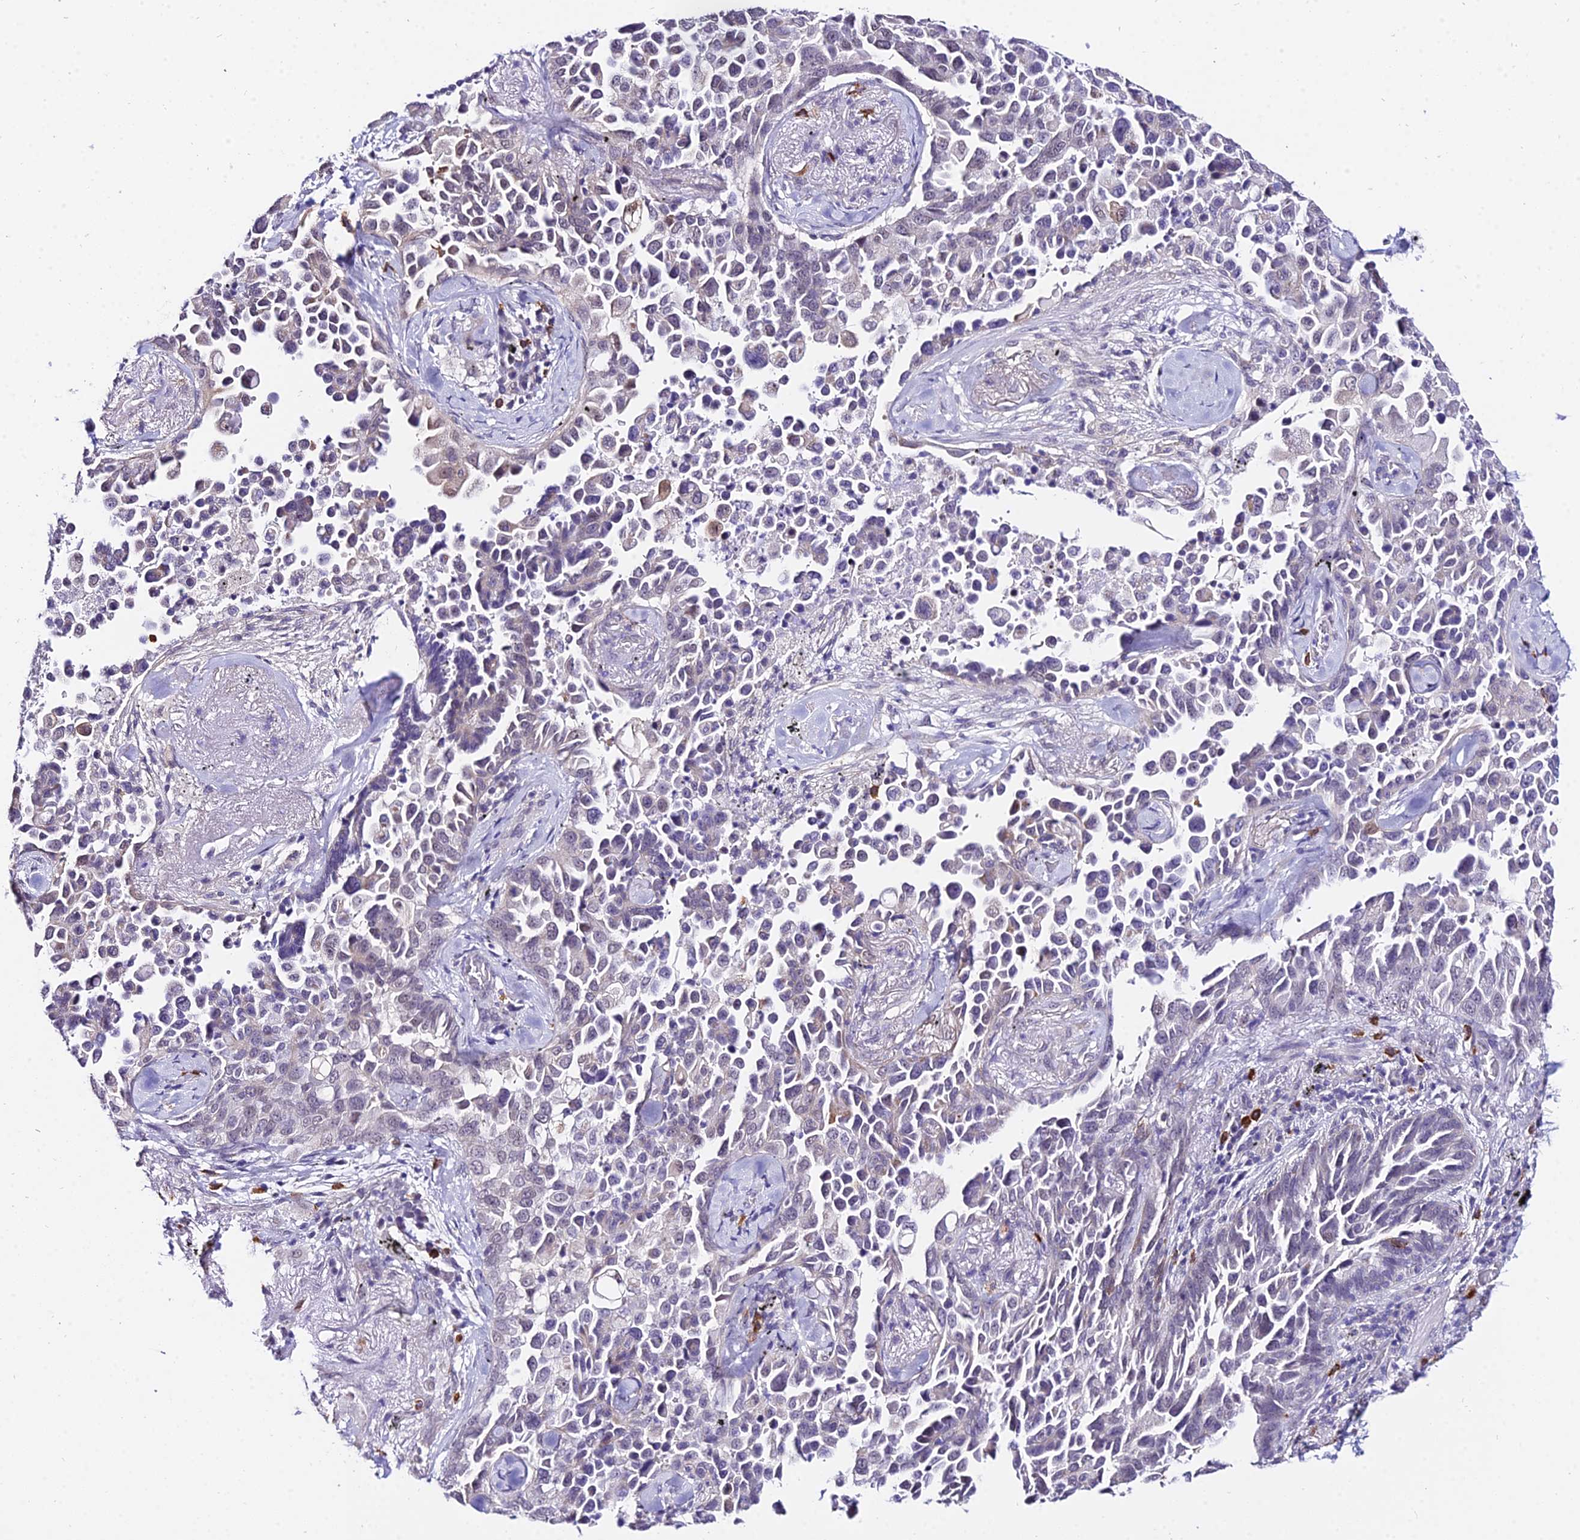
{"staining": {"intensity": "weak", "quantity": "<25%", "location": "nuclear"}, "tissue": "lung cancer", "cell_type": "Tumor cells", "image_type": "cancer", "snomed": [{"axis": "morphology", "description": "Adenocarcinoma, NOS"}, {"axis": "topography", "description": "Lung"}], "caption": "This micrograph is of lung adenocarcinoma stained with IHC to label a protein in brown with the nuclei are counter-stained blue. There is no expression in tumor cells.", "gene": "POLR2I", "patient": {"sex": "female", "age": 67}}